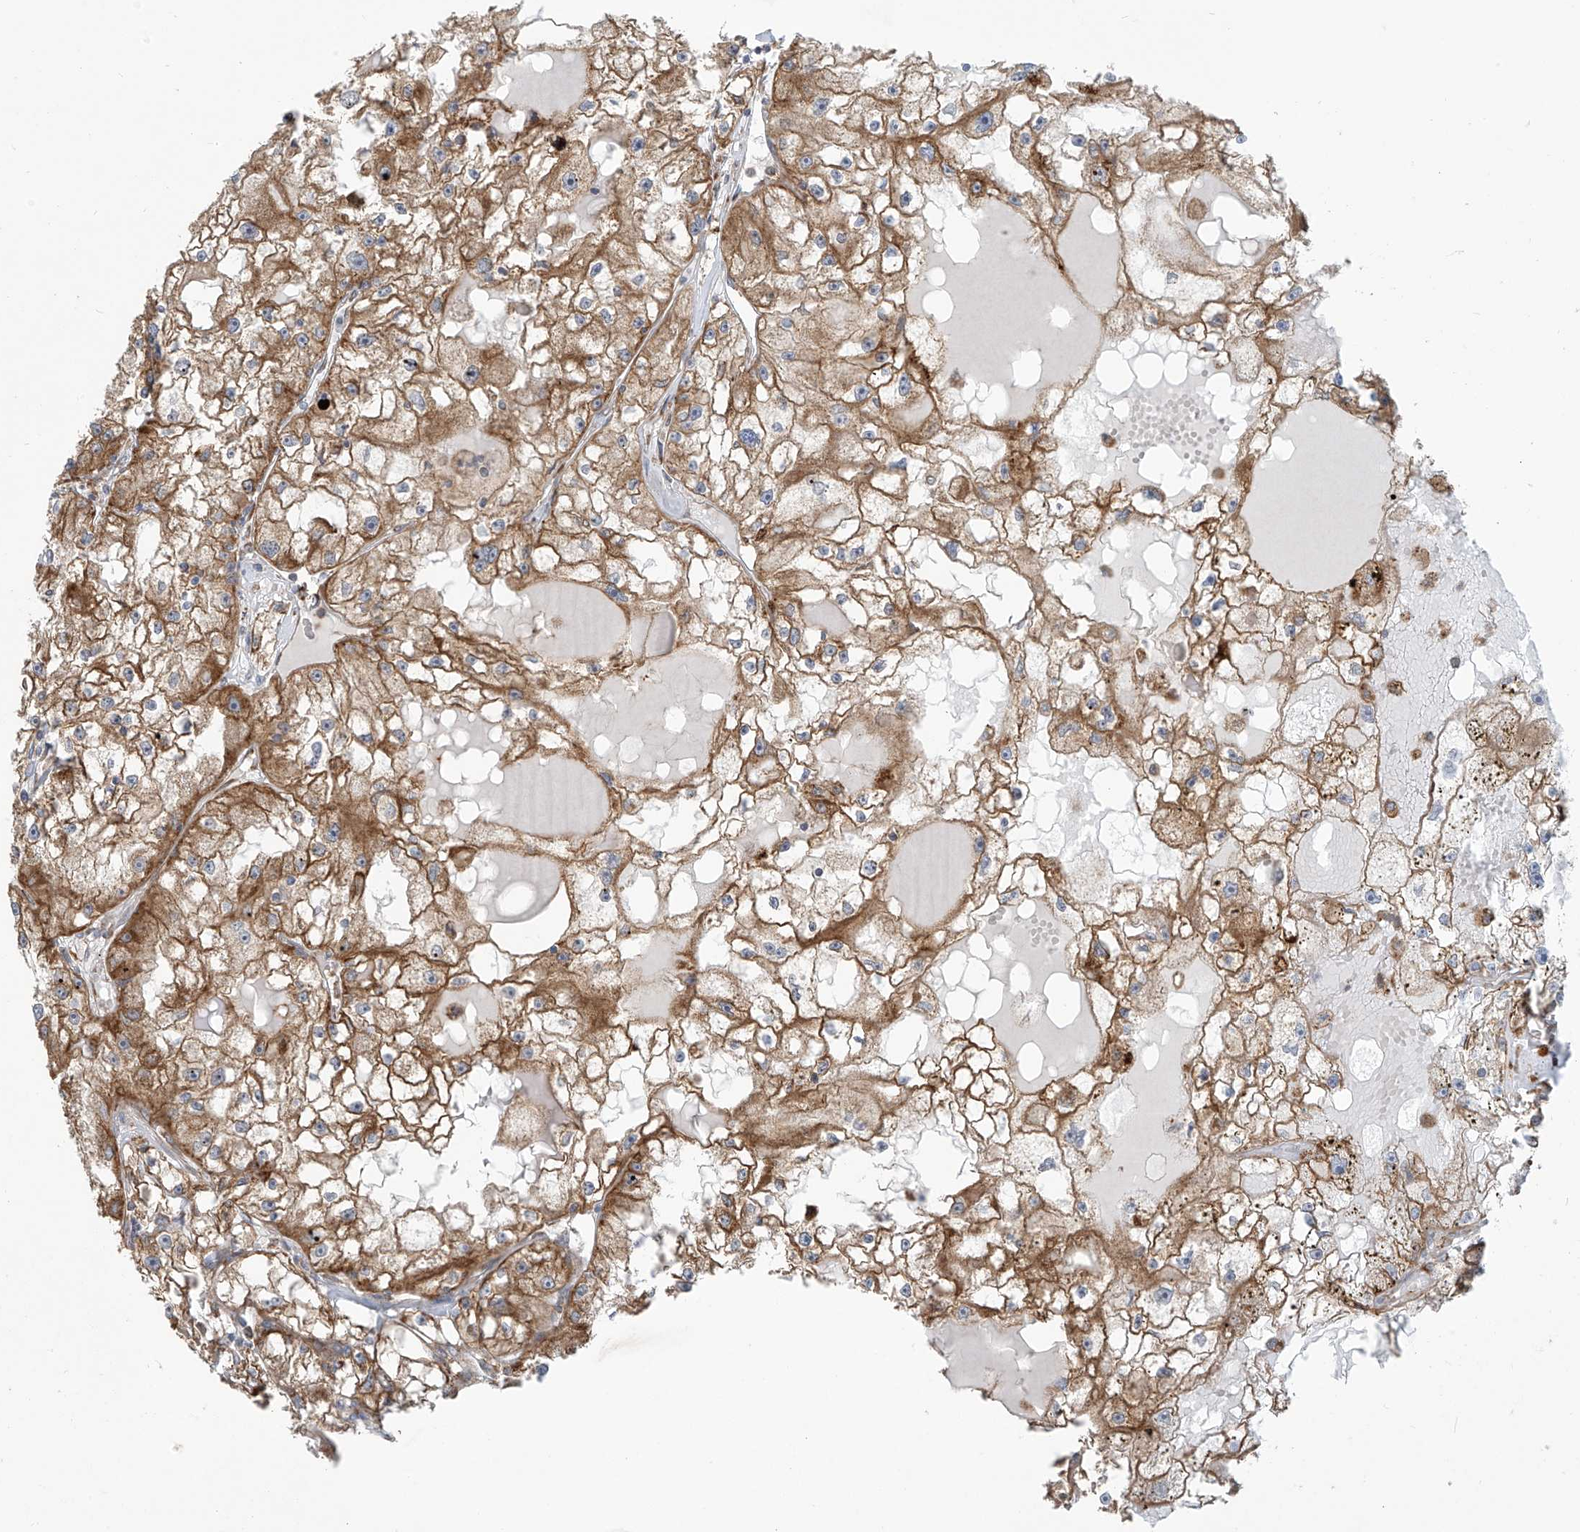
{"staining": {"intensity": "moderate", "quantity": ">75%", "location": "cytoplasmic/membranous"}, "tissue": "renal cancer", "cell_type": "Tumor cells", "image_type": "cancer", "snomed": [{"axis": "morphology", "description": "Adenocarcinoma, NOS"}, {"axis": "topography", "description": "Kidney"}], "caption": "Renal cancer stained for a protein (brown) reveals moderate cytoplasmic/membranous positive positivity in about >75% of tumor cells.", "gene": "KATNIP", "patient": {"sex": "male", "age": 56}}